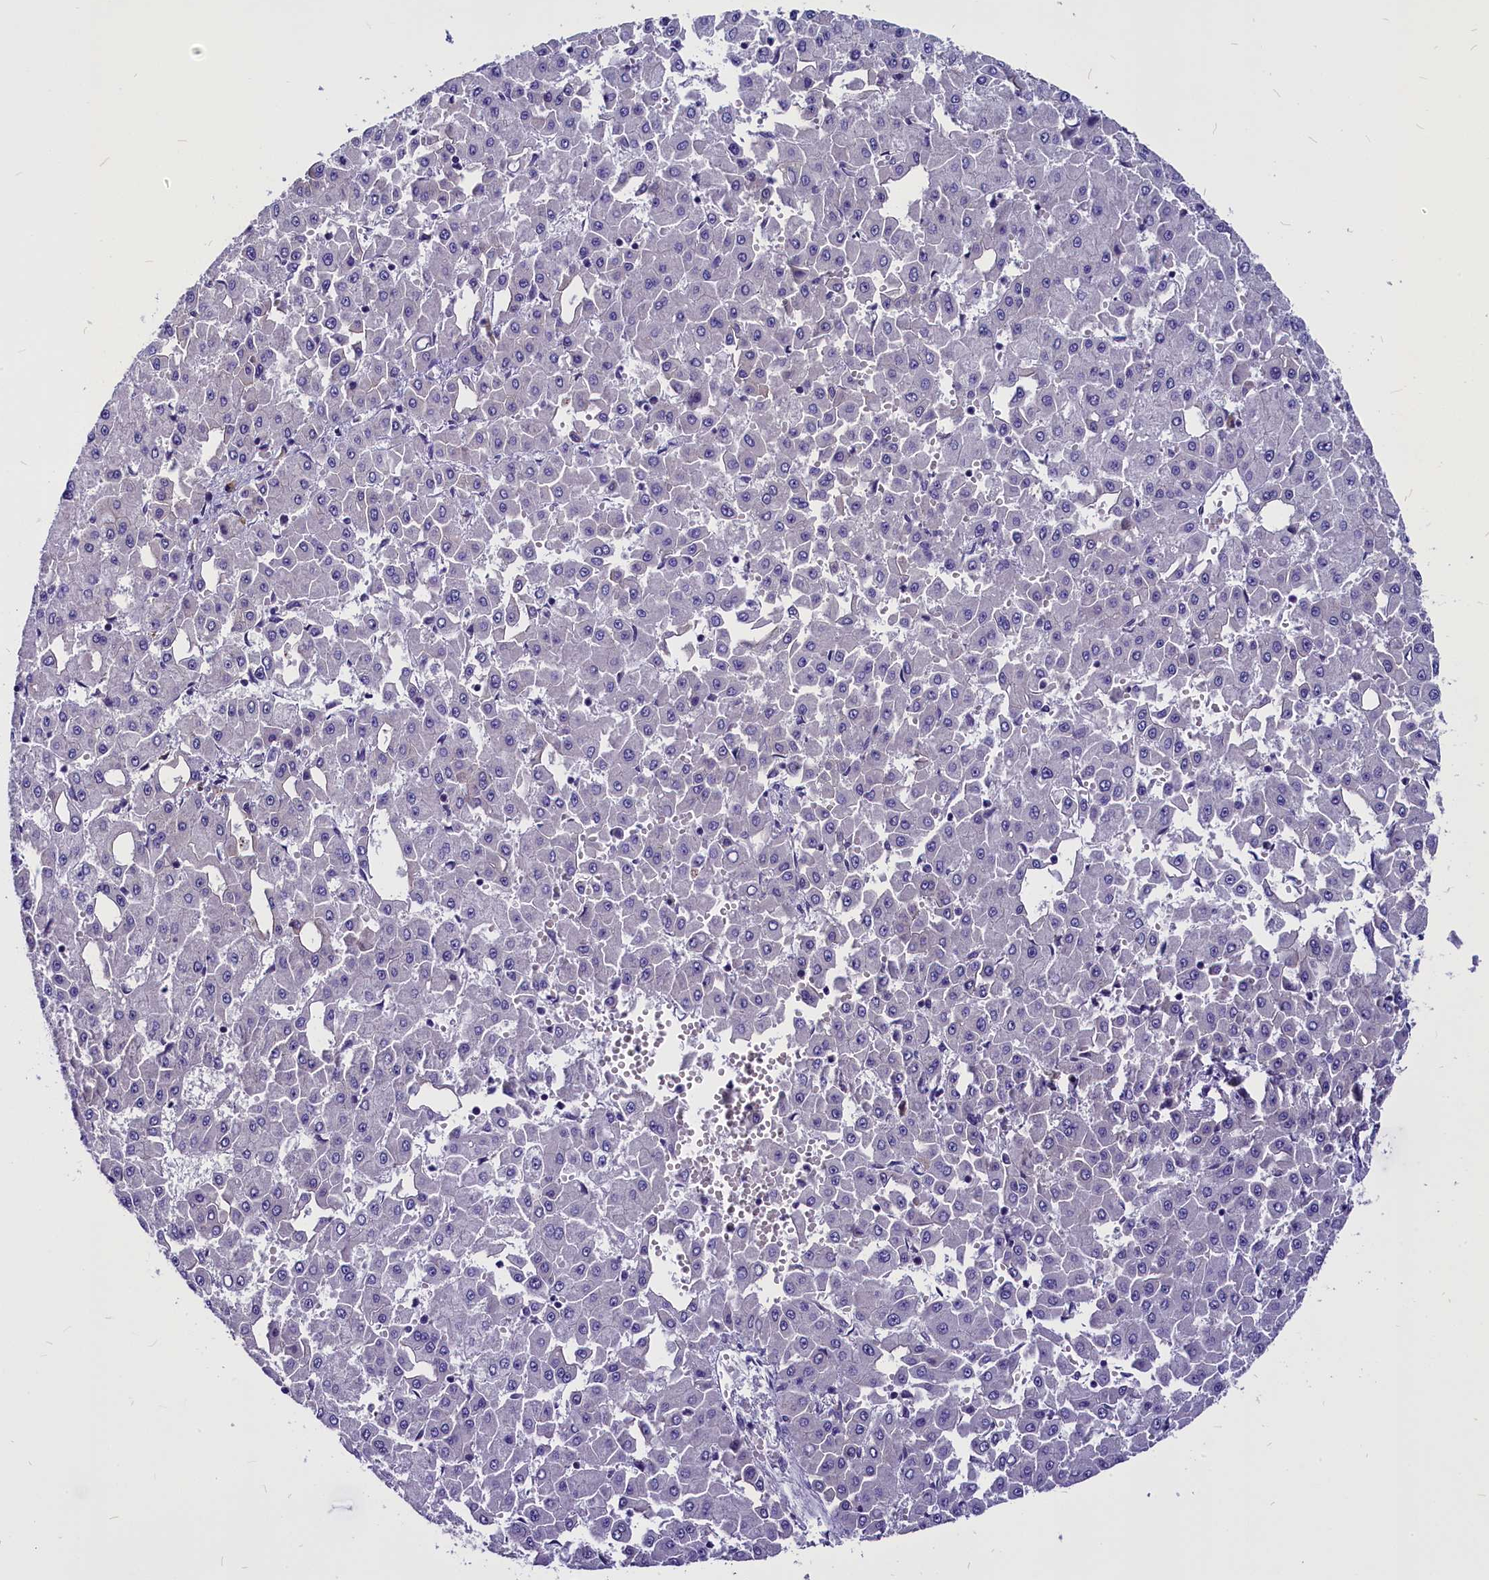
{"staining": {"intensity": "negative", "quantity": "none", "location": "none"}, "tissue": "liver cancer", "cell_type": "Tumor cells", "image_type": "cancer", "snomed": [{"axis": "morphology", "description": "Carcinoma, Hepatocellular, NOS"}, {"axis": "topography", "description": "Liver"}], "caption": "This image is of hepatocellular carcinoma (liver) stained with immunohistochemistry to label a protein in brown with the nuclei are counter-stained blue. There is no positivity in tumor cells.", "gene": "CEP170", "patient": {"sex": "male", "age": 47}}